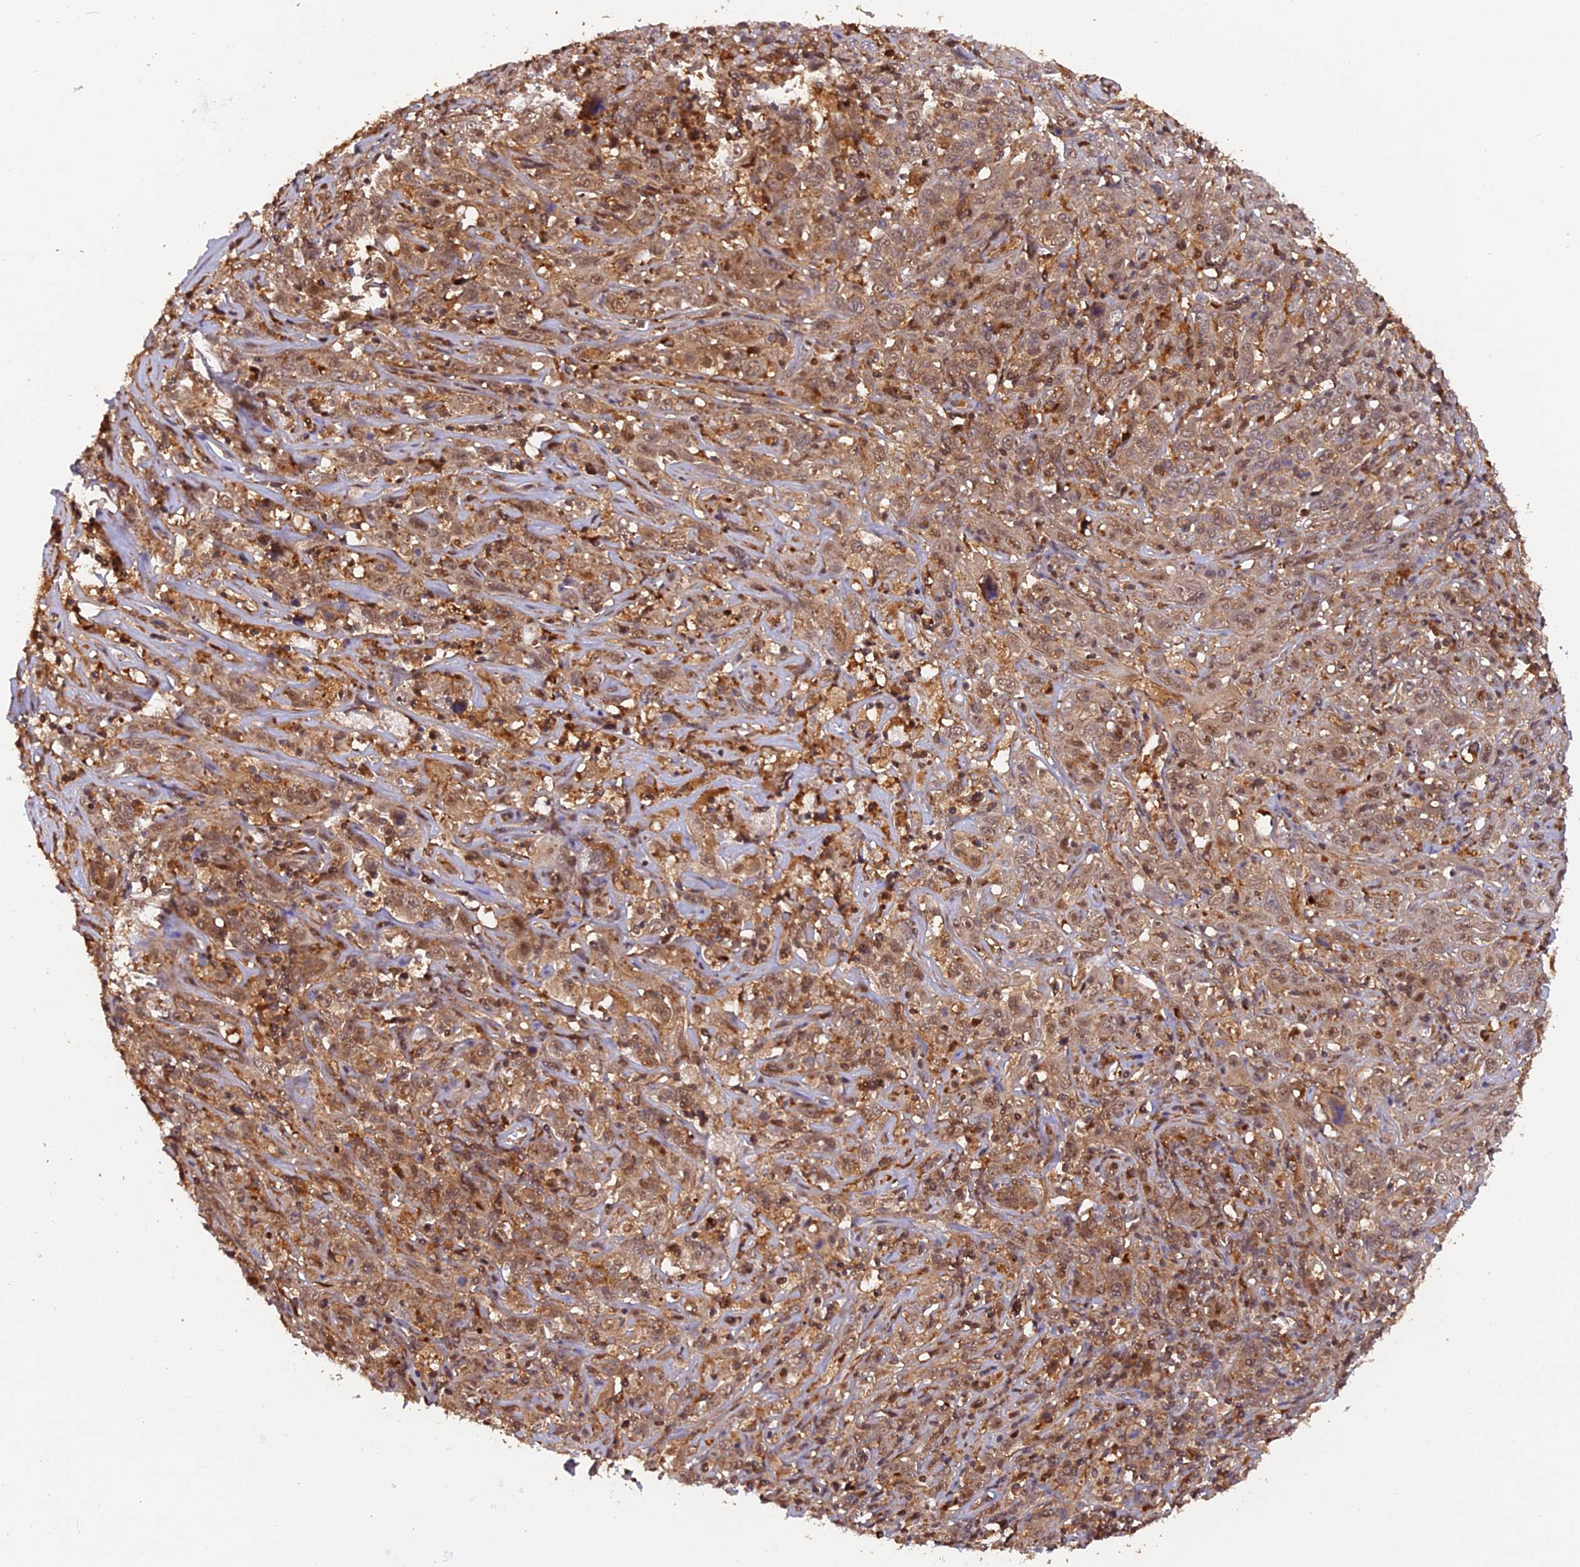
{"staining": {"intensity": "moderate", "quantity": ">75%", "location": "cytoplasmic/membranous,nuclear"}, "tissue": "cervical cancer", "cell_type": "Tumor cells", "image_type": "cancer", "snomed": [{"axis": "morphology", "description": "Squamous cell carcinoma, NOS"}, {"axis": "topography", "description": "Cervix"}], "caption": "Human cervical cancer (squamous cell carcinoma) stained with a protein marker displays moderate staining in tumor cells.", "gene": "PSMB3", "patient": {"sex": "female", "age": 46}}